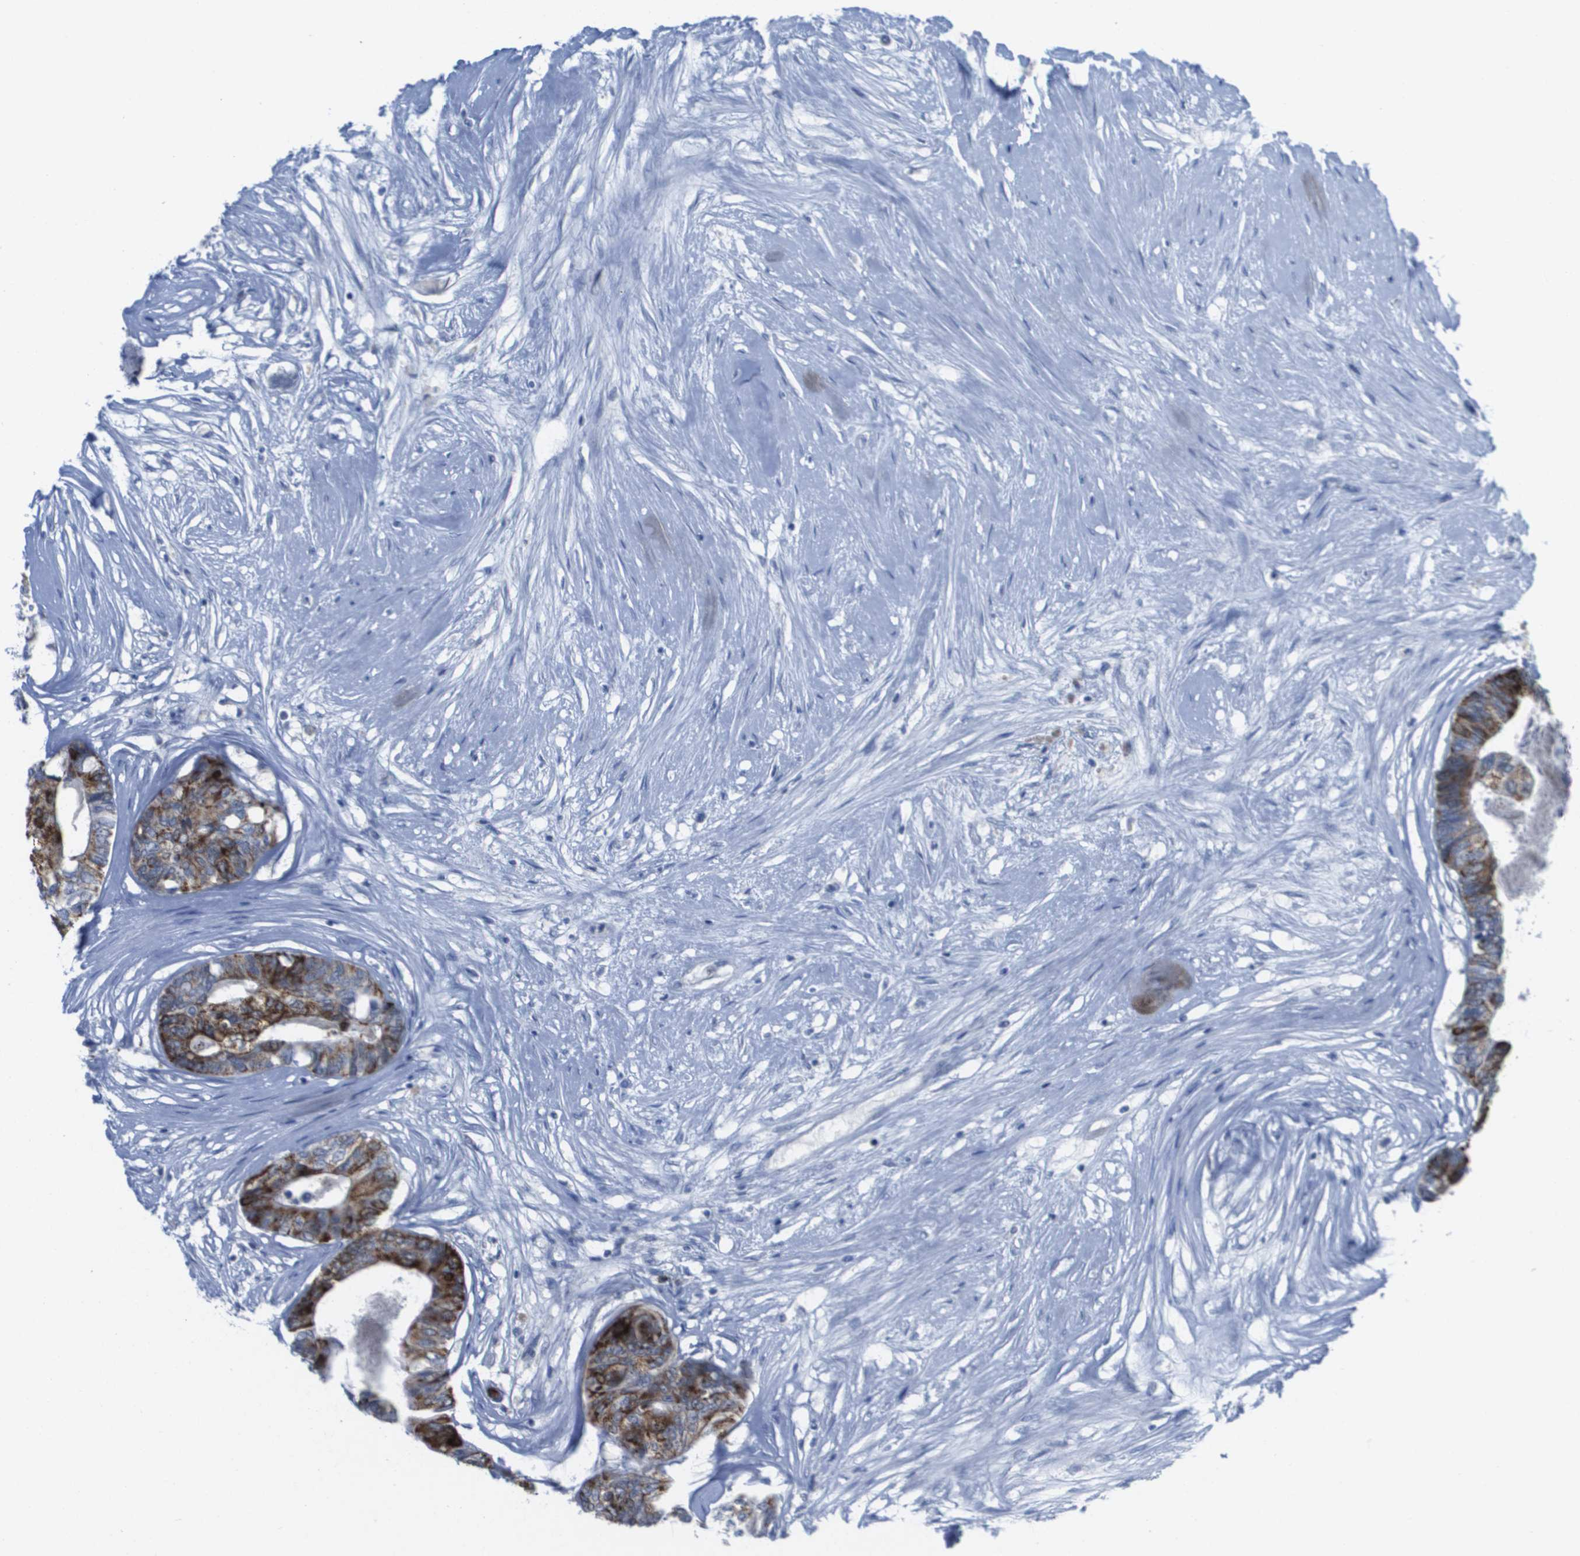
{"staining": {"intensity": "strong", "quantity": "25%-75%", "location": "cytoplasmic/membranous"}, "tissue": "colorectal cancer", "cell_type": "Tumor cells", "image_type": "cancer", "snomed": [{"axis": "morphology", "description": "Adenocarcinoma, NOS"}, {"axis": "topography", "description": "Rectum"}], "caption": "Adenocarcinoma (colorectal) was stained to show a protein in brown. There is high levels of strong cytoplasmic/membranous expression in approximately 25%-75% of tumor cells.", "gene": "PDE4A", "patient": {"sex": "male", "age": 63}}